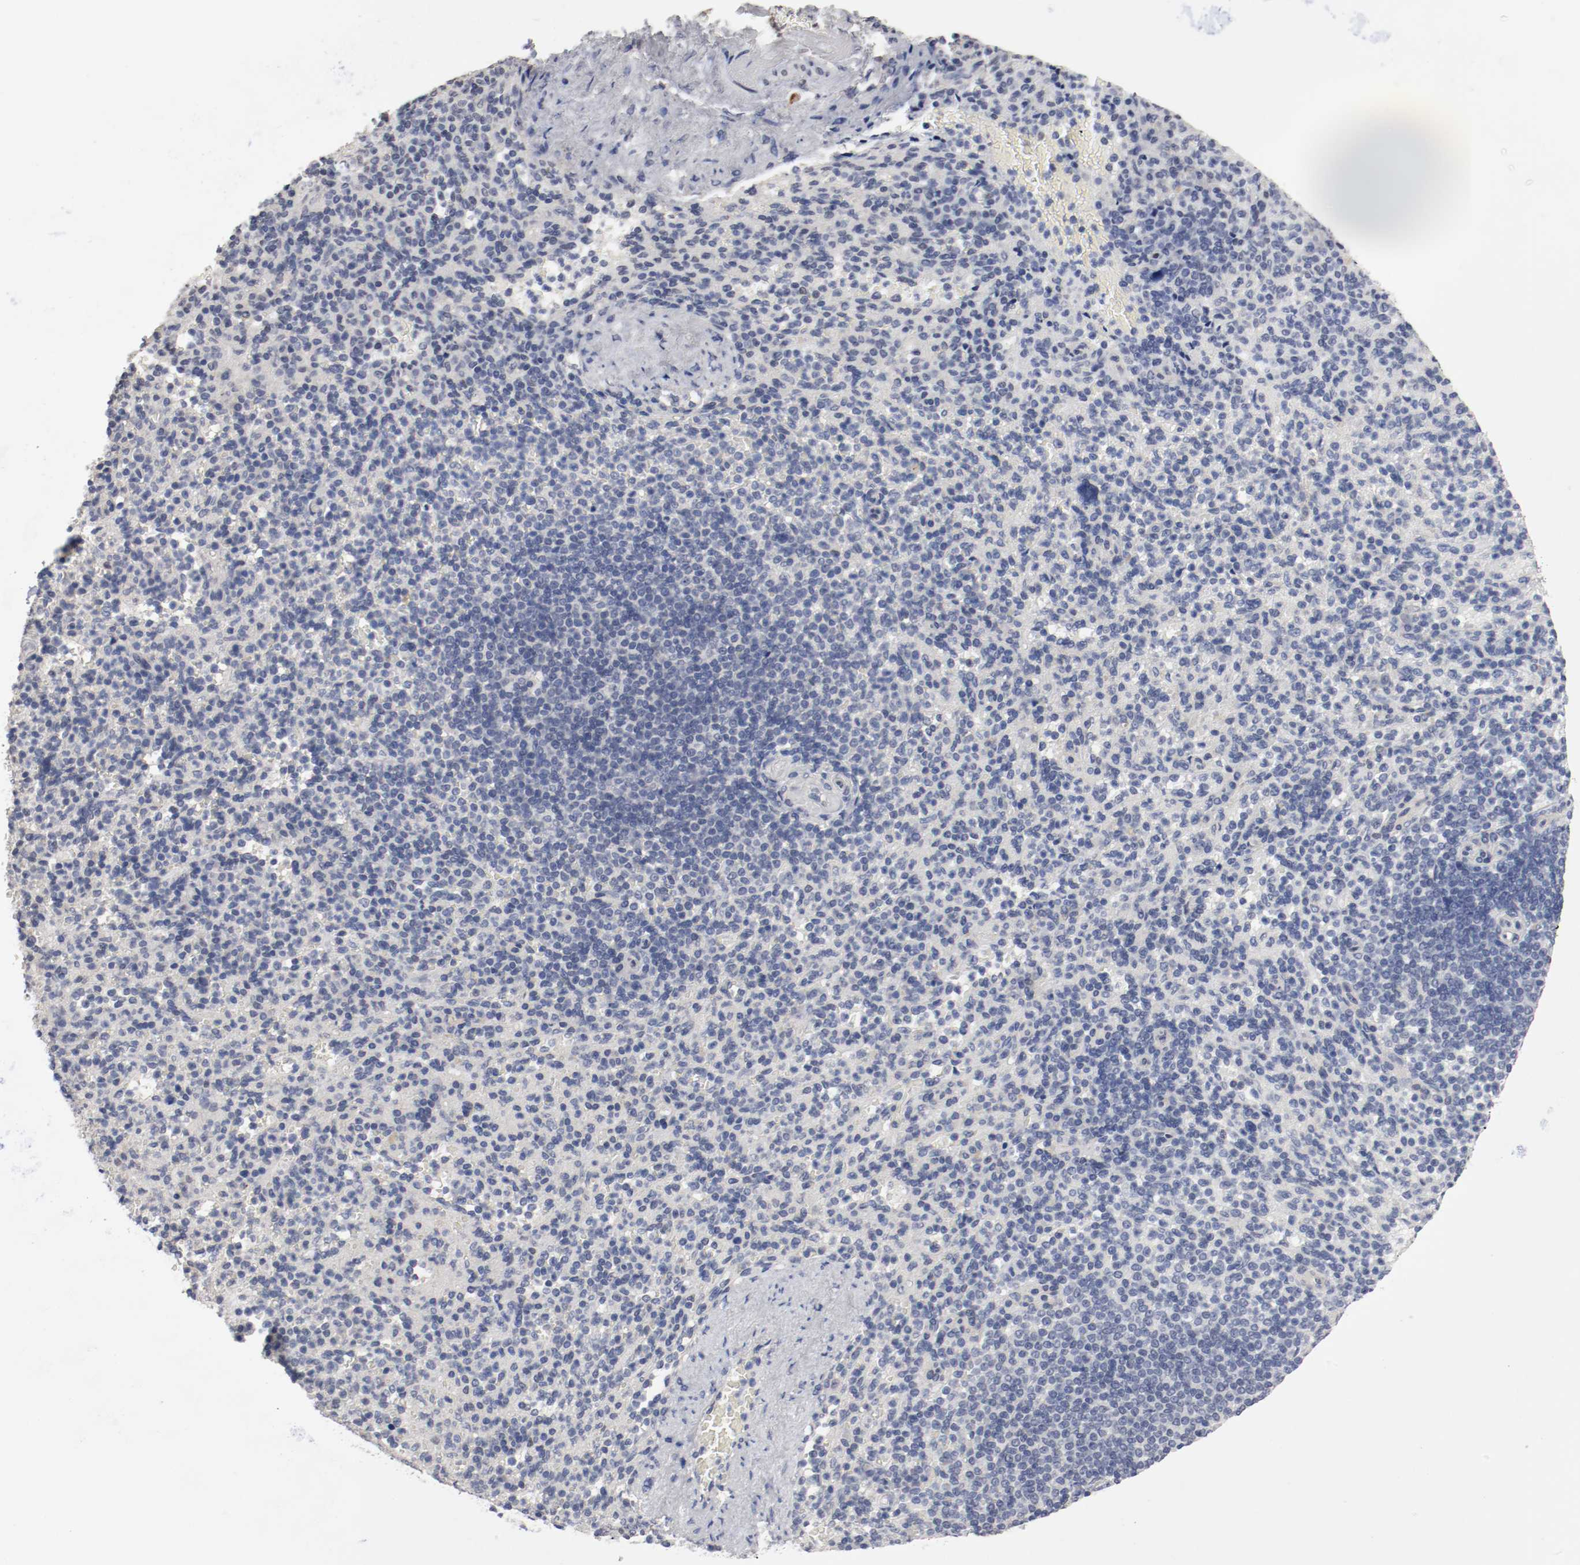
{"staining": {"intensity": "negative", "quantity": "none", "location": "none"}, "tissue": "spleen", "cell_type": "Cells in red pulp", "image_type": "normal", "snomed": [{"axis": "morphology", "description": "Normal tissue, NOS"}, {"axis": "topography", "description": "Spleen"}], "caption": "A histopathology image of spleen stained for a protein shows no brown staining in cells in red pulp.", "gene": "FOSL2", "patient": {"sex": "female", "age": 74}}